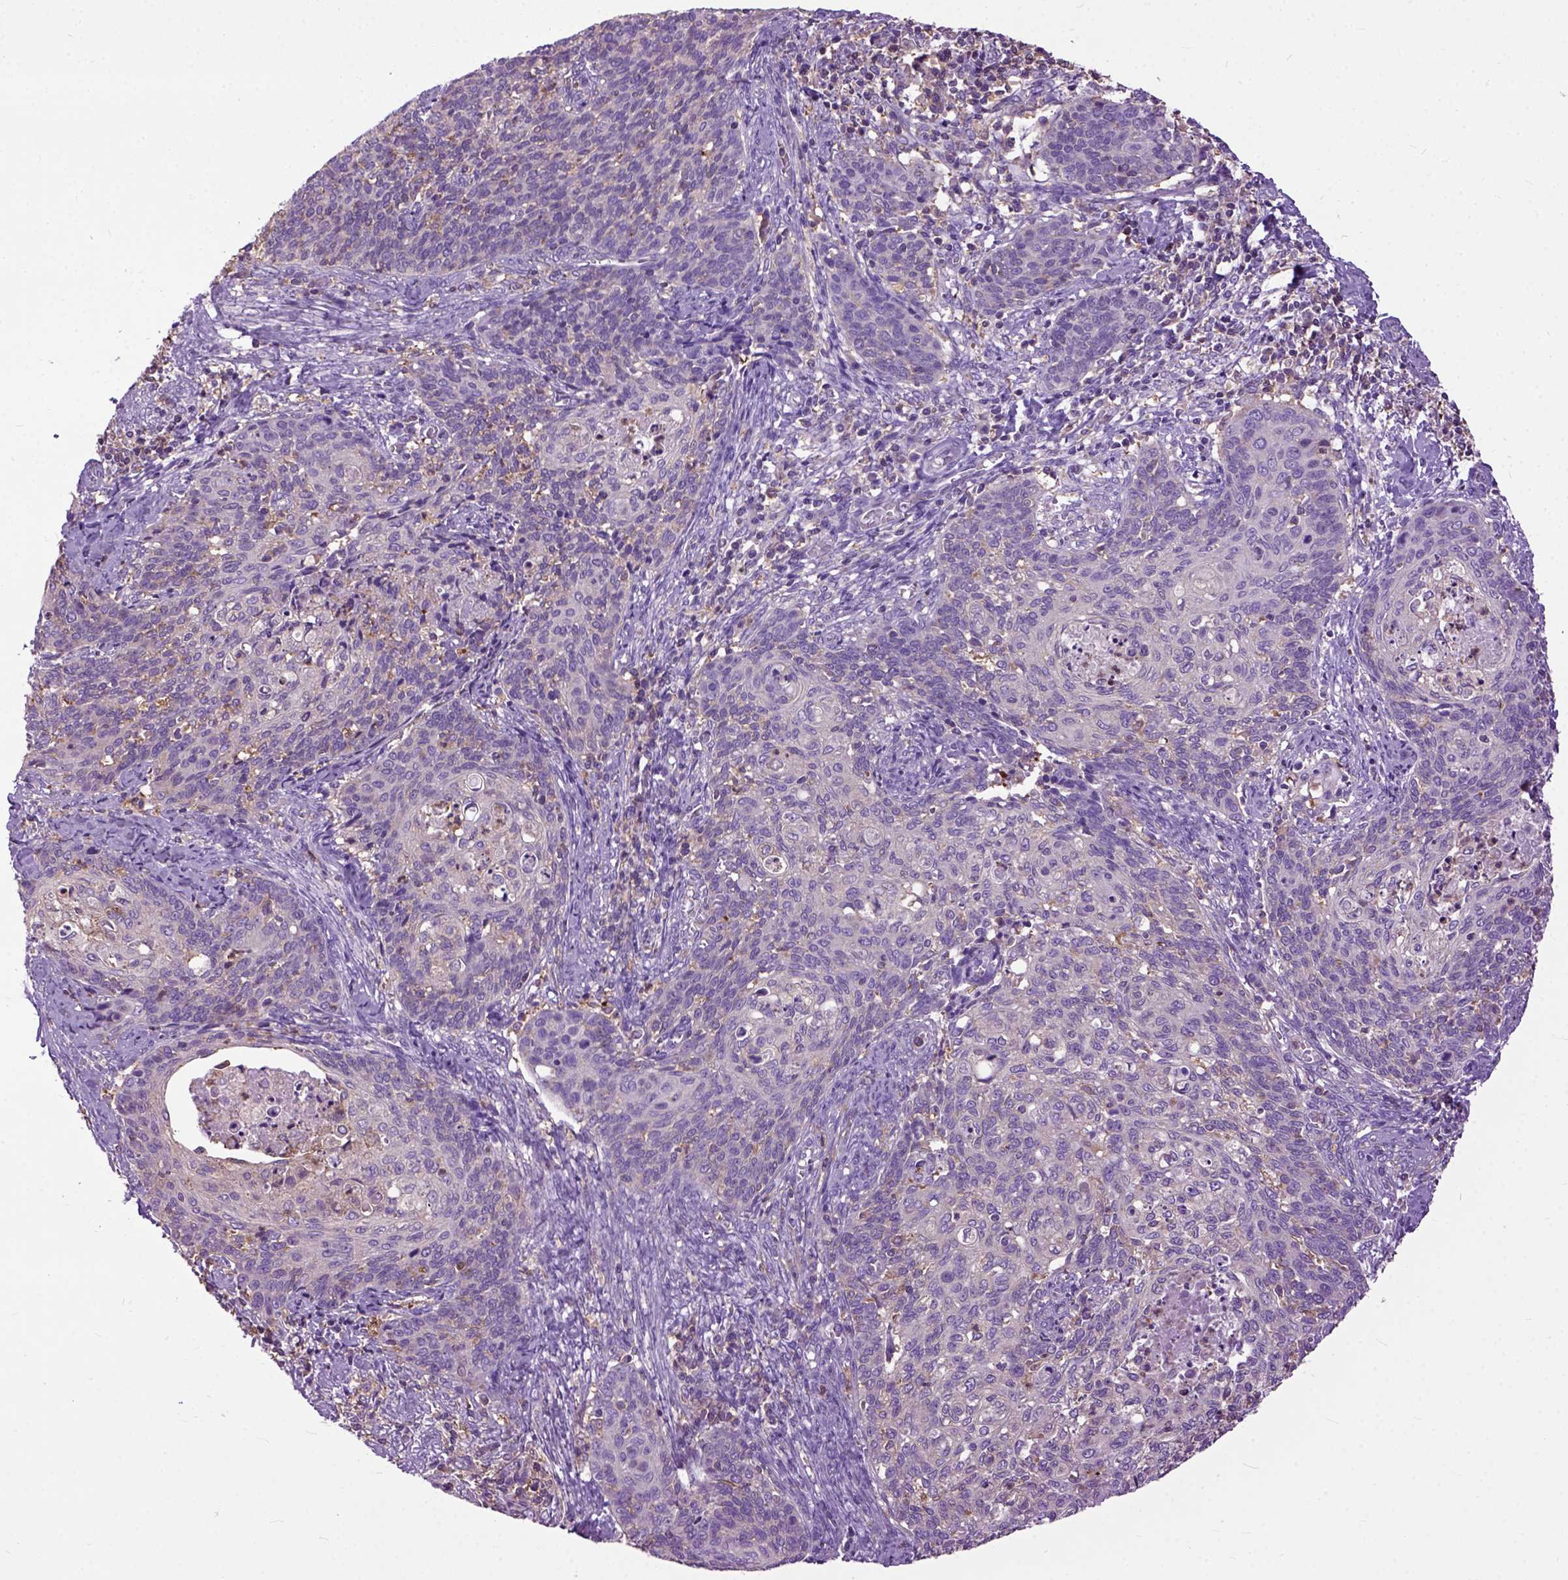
{"staining": {"intensity": "negative", "quantity": "none", "location": "none"}, "tissue": "cervical cancer", "cell_type": "Tumor cells", "image_type": "cancer", "snomed": [{"axis": "morphology", "description": "Normal tissue, NOS"}, {"axis": "morphology", "description": "Squamous cell carcinoma, NOS"}, {"axis": "topography", "description": "Cervix"}], "caption": "Immunohistochemistry (IHC) of human cervical squamous cell carcinoma demonstrates no staining in tumor cells.", "gene": "NAMPT", "patient": {"sex": "female", "age": 39}}